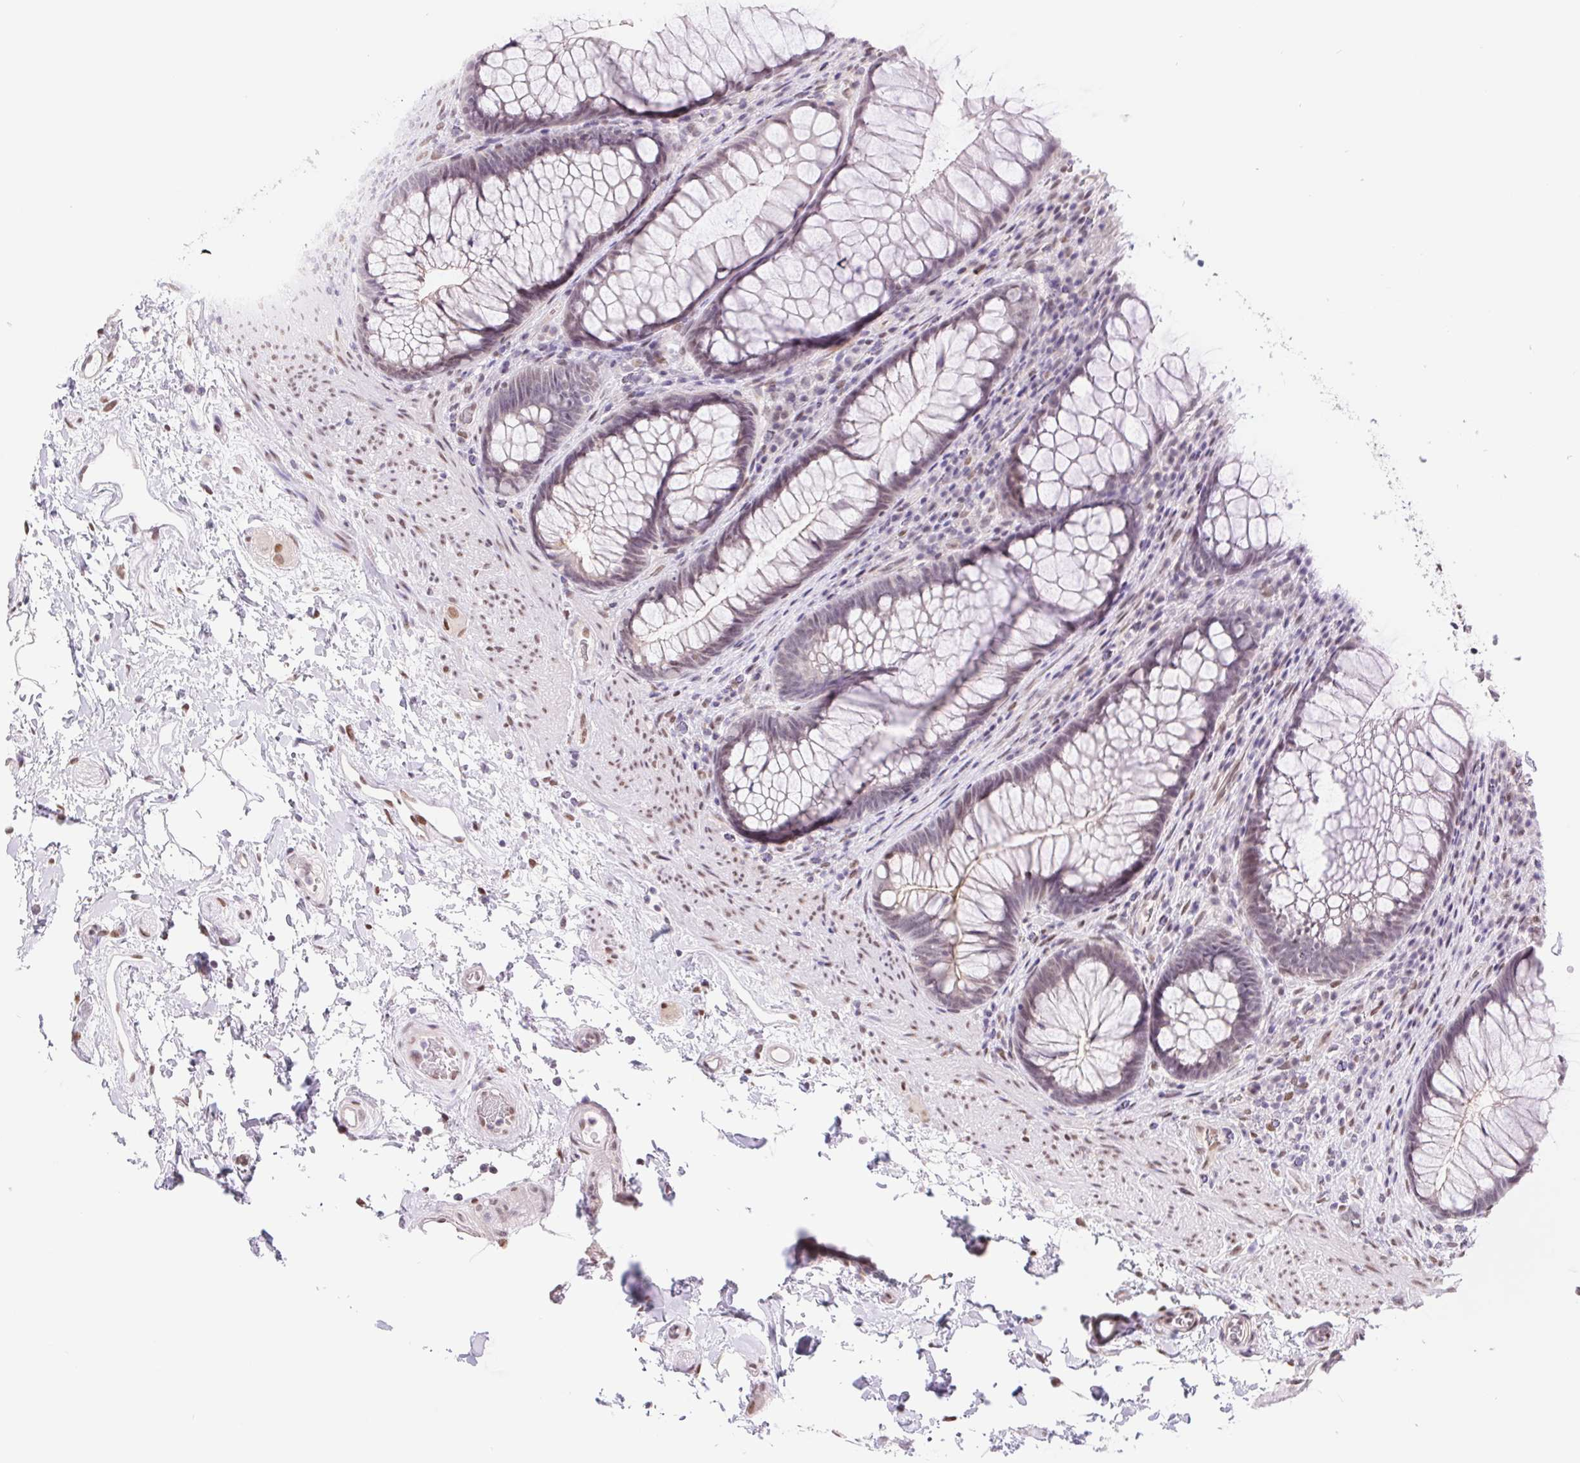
{"staining": {"intensity": "weak", "quantity": "<25%", "location": "cytoplasmic/membranous"}, "tissue": "rectum", "cell_type": "Glandular cells", "image_type": "normal", "snomed": [{"axis": "morphology", "description": "Normal tissue, NOS"}, {"axis": "topography", "description": "Smooth muscle"}, {"axis": "topography", "description": "Rectum"}], "caption": "High power microscopy photomicrograph of an IHC micrograph of unremarkable rectum, revealing no significant staining in glandular cells. (DAB (3,3'-diaminobenzidine) IHC with hematoxylin counter stain).", "gene": "CAND1", "patient": {"sex": "male", "age": 53}}